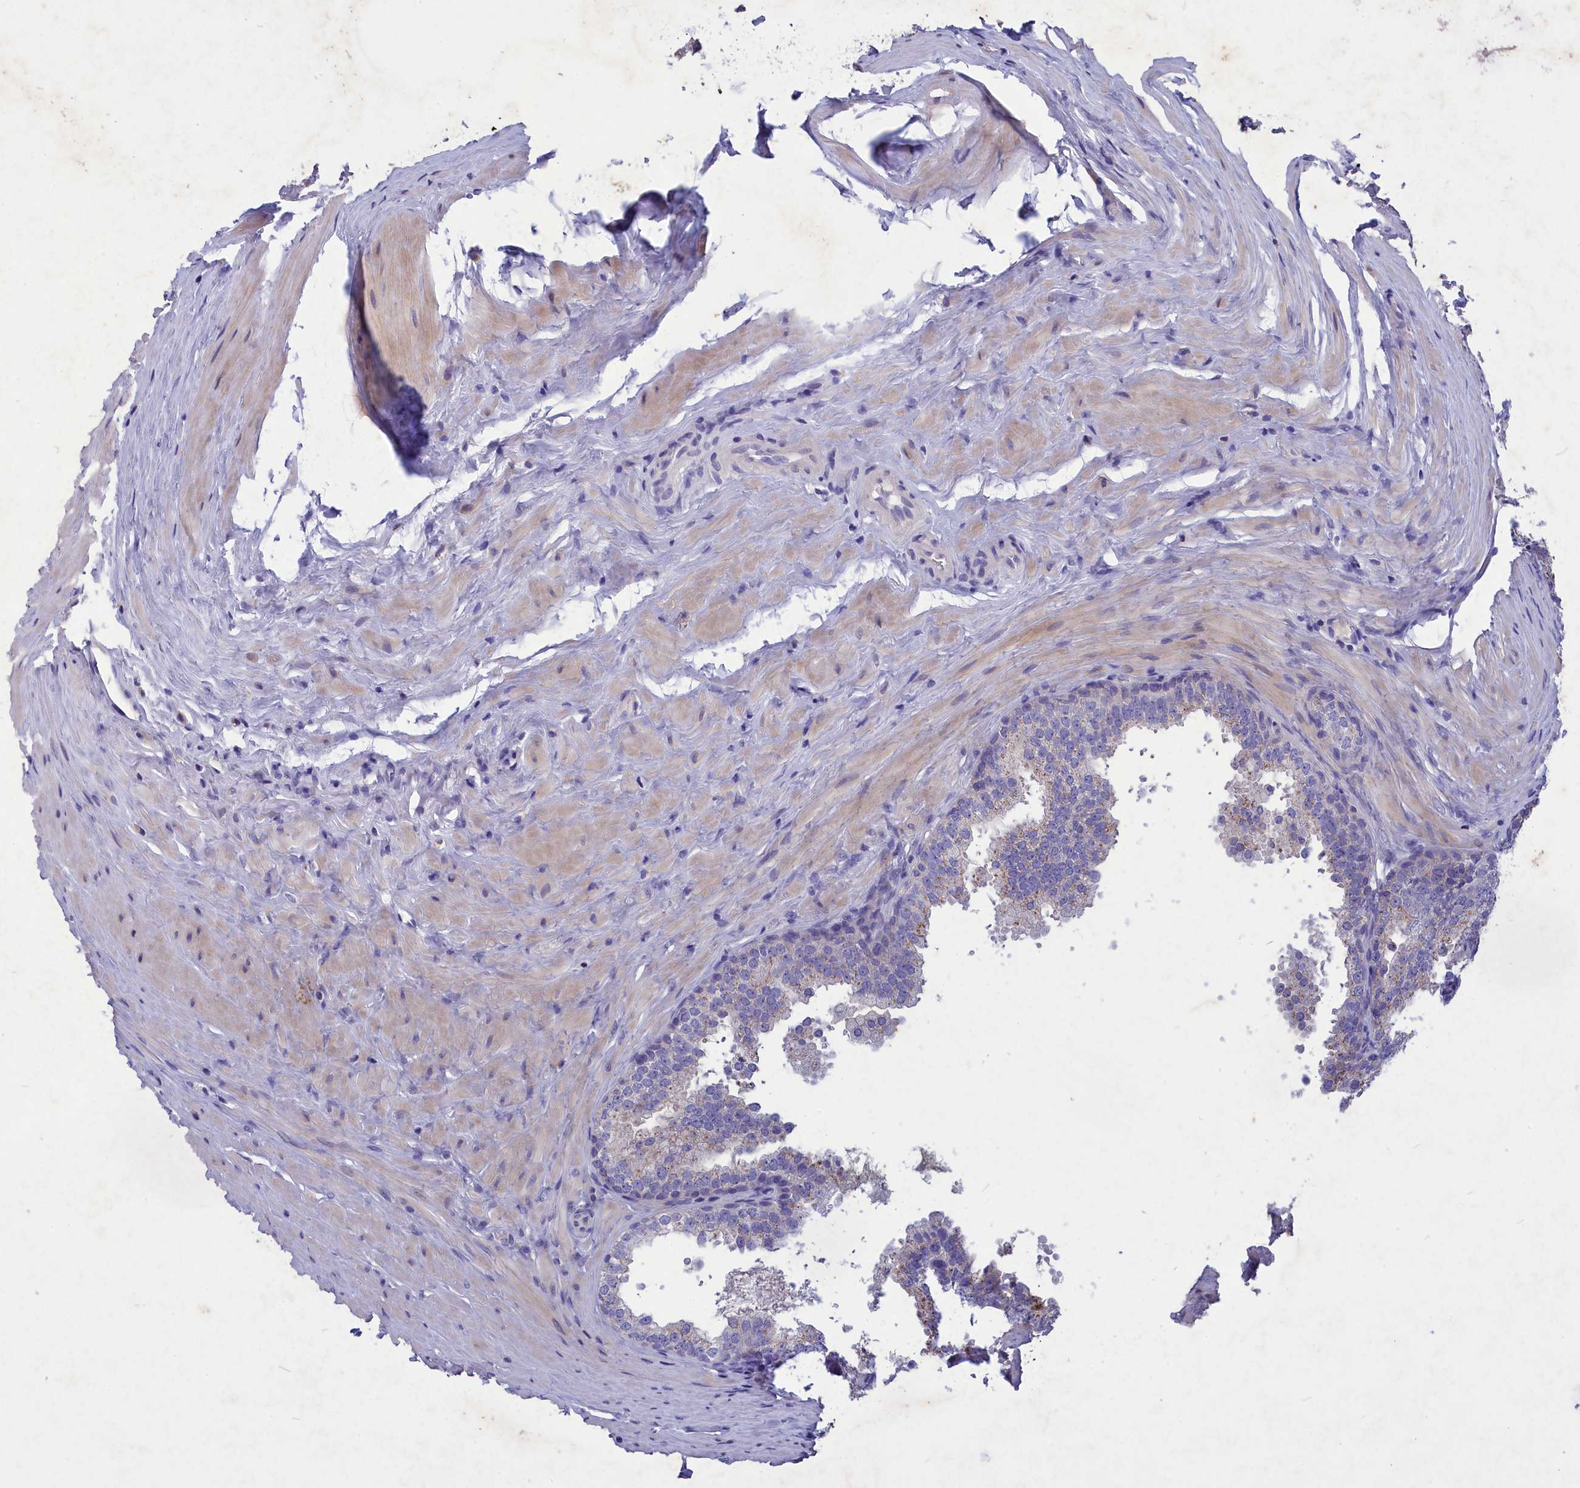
{"staining": {"intensity": "moderate", "quantity": "<25%", "location": "cytoplasmic/membranous"}, "tissue": "prostate", "cell_type": "Glandular cells", "image_type": "normal", "snomed": [{"axis": "morphology", "description": "Normal tissue, NOS"}, {"axis": "topography", "description": "Prostate"}], "caption": "Brown immunohistochemical staining in normal prostate exhibits moderate cytoplasmic/membranous positivity in about <25% of glandular cells. The staining was performed using DAB to visualize the protein expression in brown, while the nuclei were stained in blue with hematoxylin (Magnification: 20x).", "gene": "DEFB119", "patient": {"sex": "male", "age": 60}}